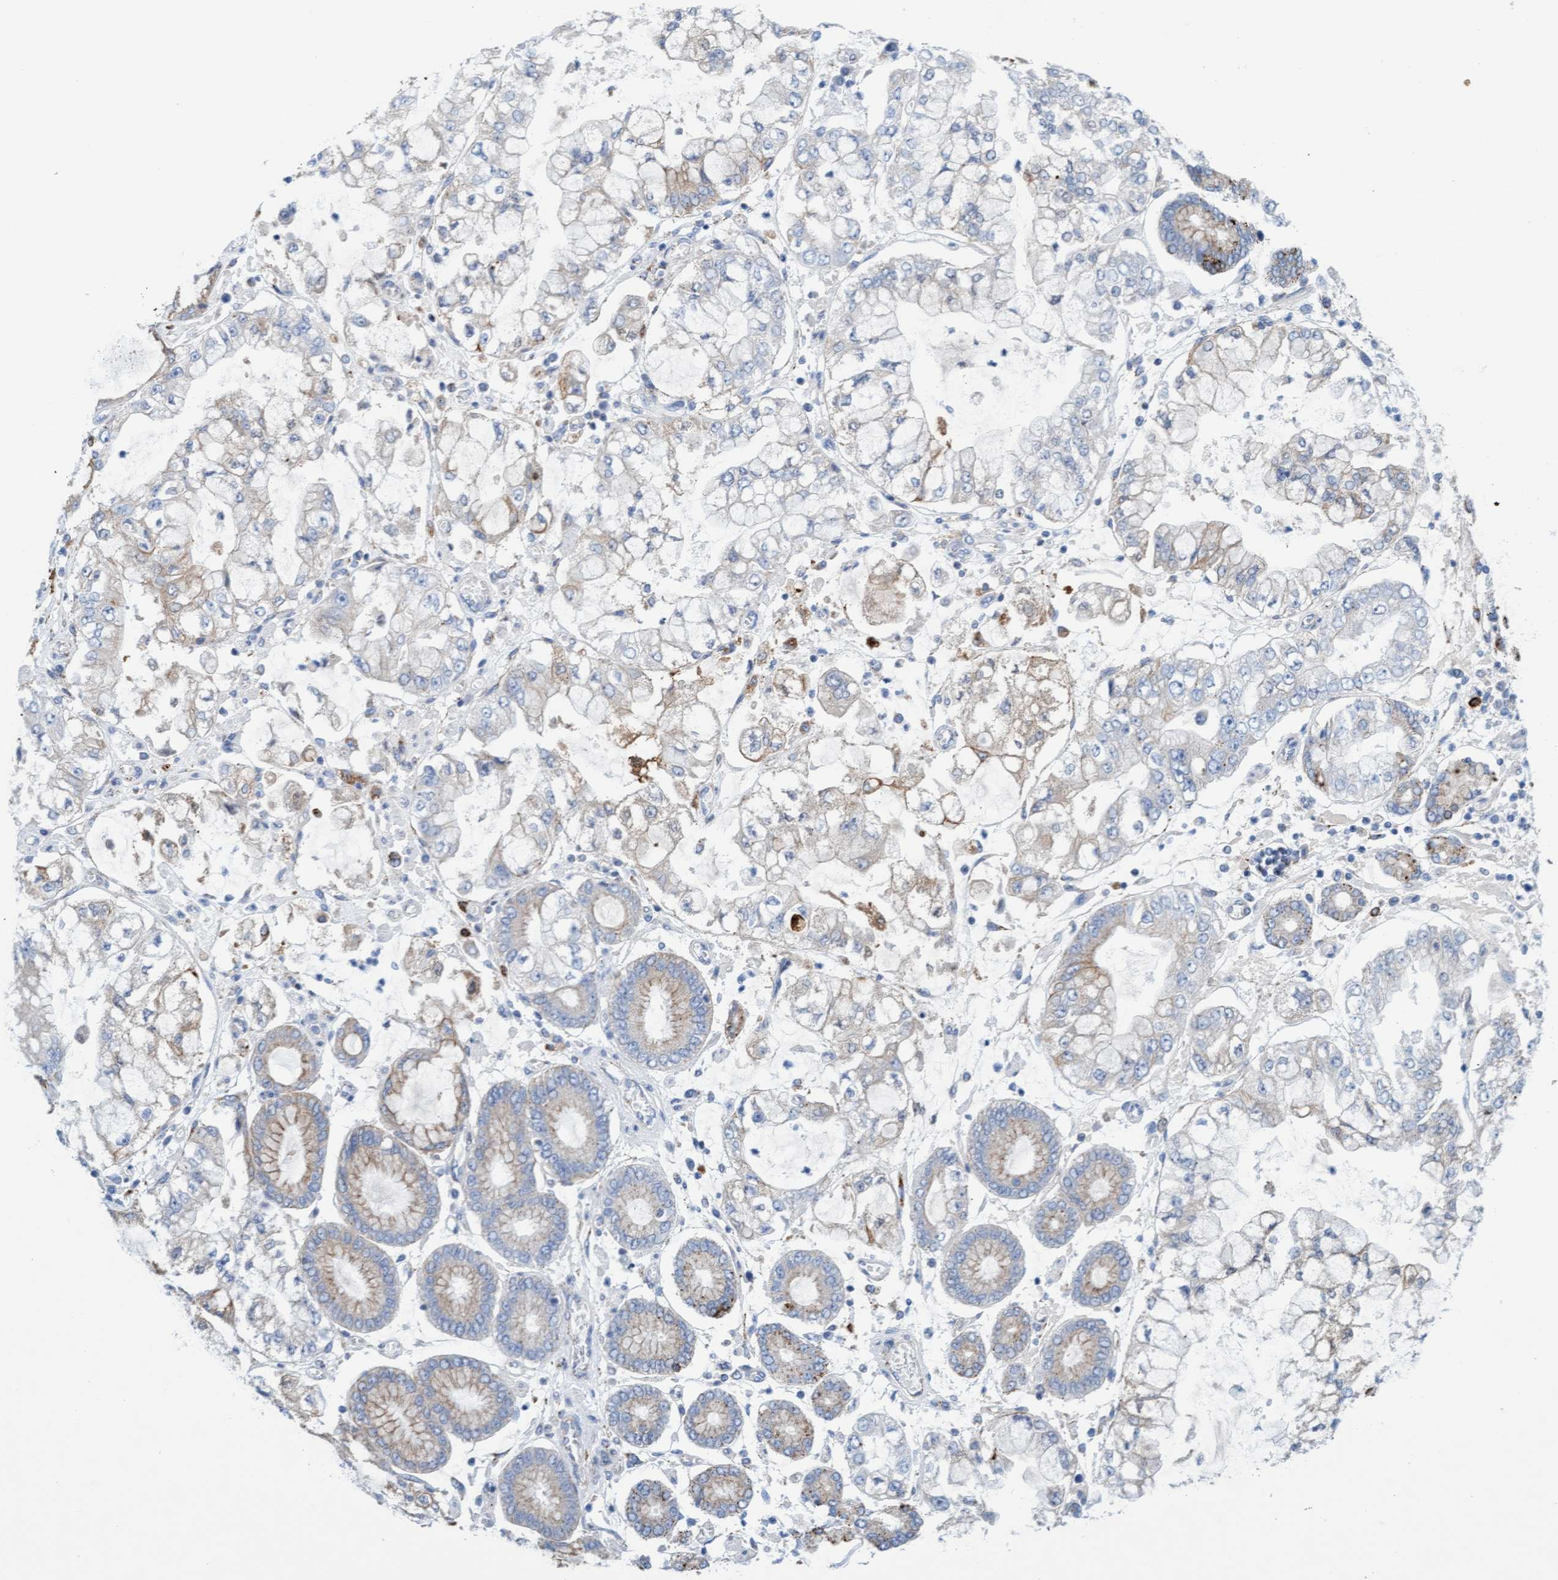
{"staining": {"intensity": "weak", "quantity": "<25%", "location": "cytoplasmic/membranous"}, "tissue": "stomach cancer", "cell_type": "Tumor cells", "image_type": "cancer", "snomed": [{"axis": "morphology", "description": "Adenocarcinoma, NOS"}, {"axis": "topography", "description": "Stomach"}], "caption": "Immunohistochemistry (IHC) image of neoplastic tissue: stomach cancer (adenocarcinoma) stained with DAB (3,3'-diaminobenzidine) displays no significant protein staining in tumor cells.", "gene": "SGSH", "patient": {"sex": "male", "age": 76}}